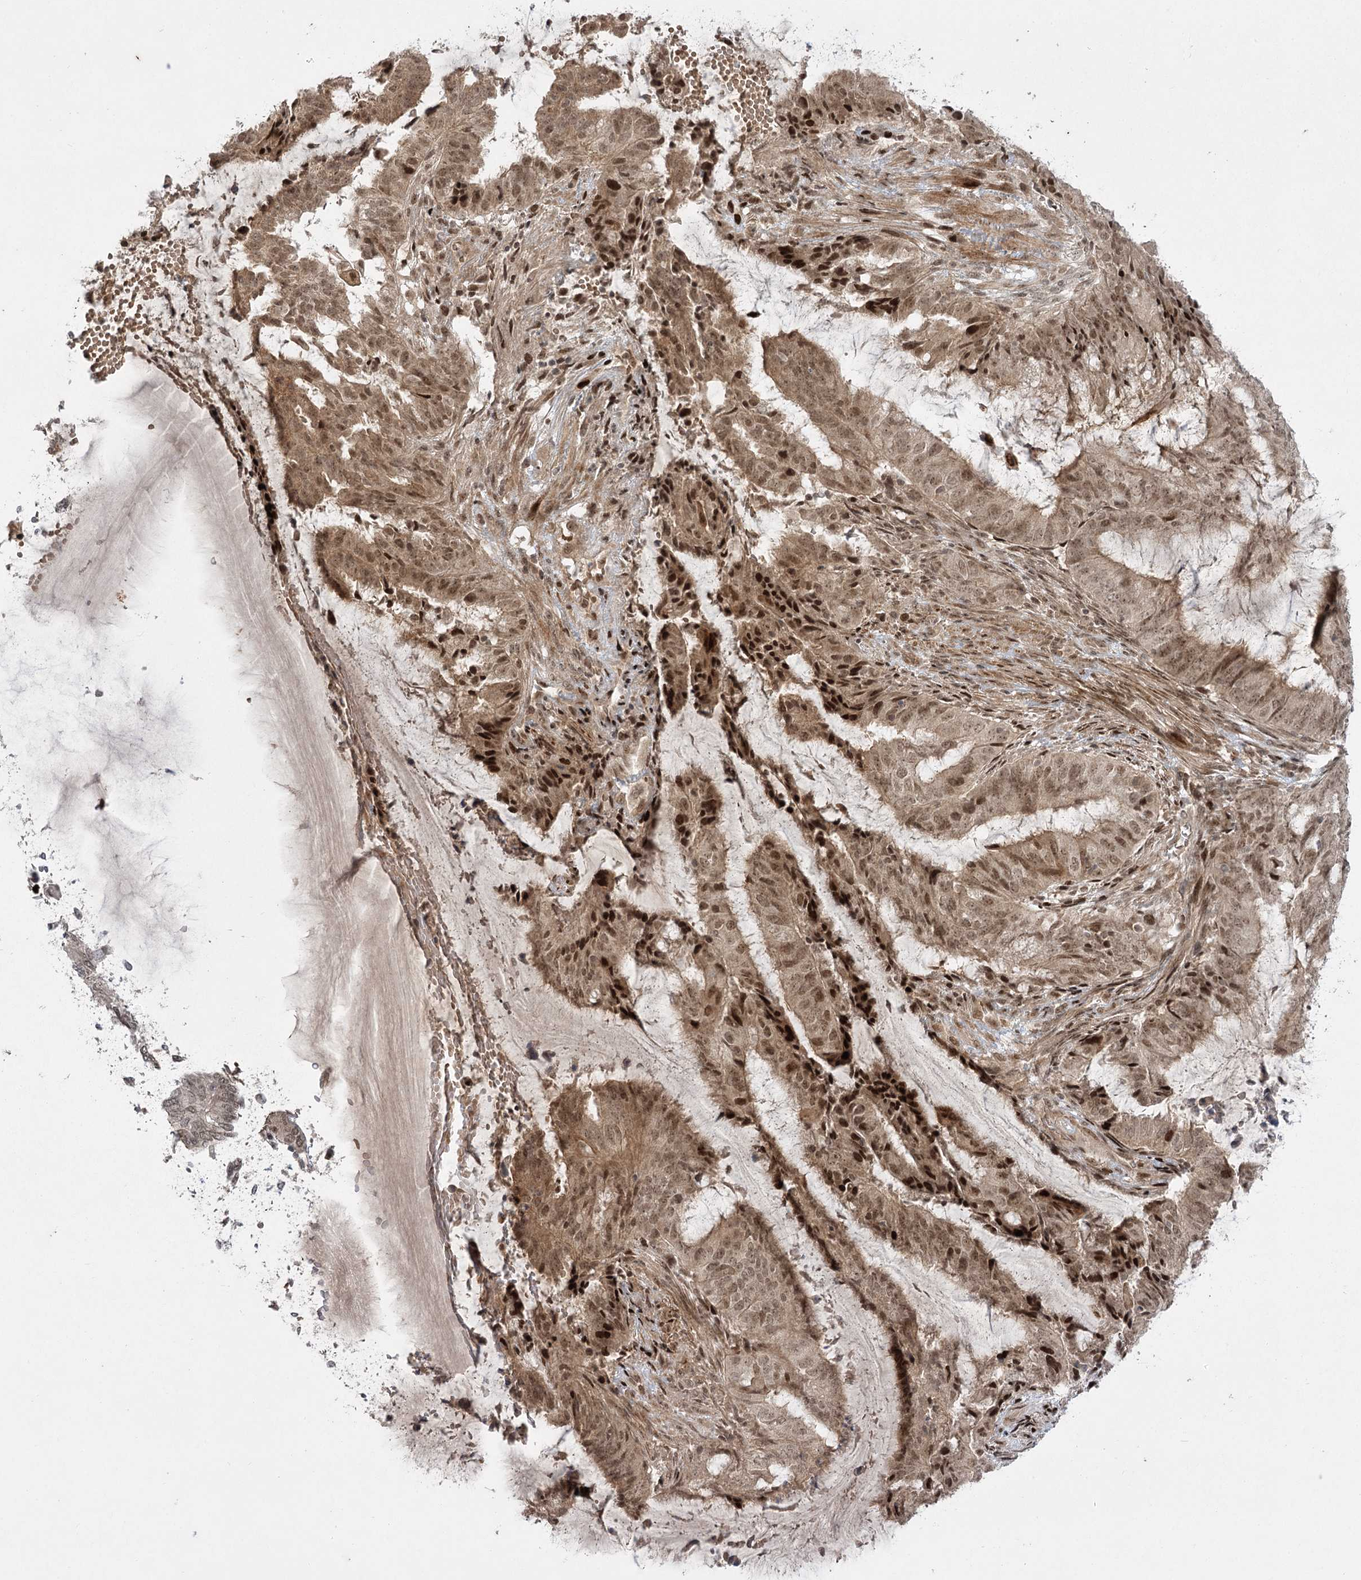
{"staining": {"intensity": "moderate", "quantity": "25%-75%", "location": "cytoplasmic/membranous,nuclear"}, "tissue": "endometrial cancer", "cell_type": "Tumor cells", "image_type": "cancer", "snomed": [{"axis": "morphology", "description": "Adenocarcinoma, NOS"}, {"axis": "topography", "description": "Endometrium"}], "caption": "This micrograph shows endometrial adenocarcinoma stained with immunohistochemistry (IHC) to label a protein in brown. The cytoplasmic/membranous and nuclear of tumor cells show moderate positivity for the protein. Nuclei are counter-stained blue.", "gene": "HELQ", "patient": {"sex": "female", "age": 51}}